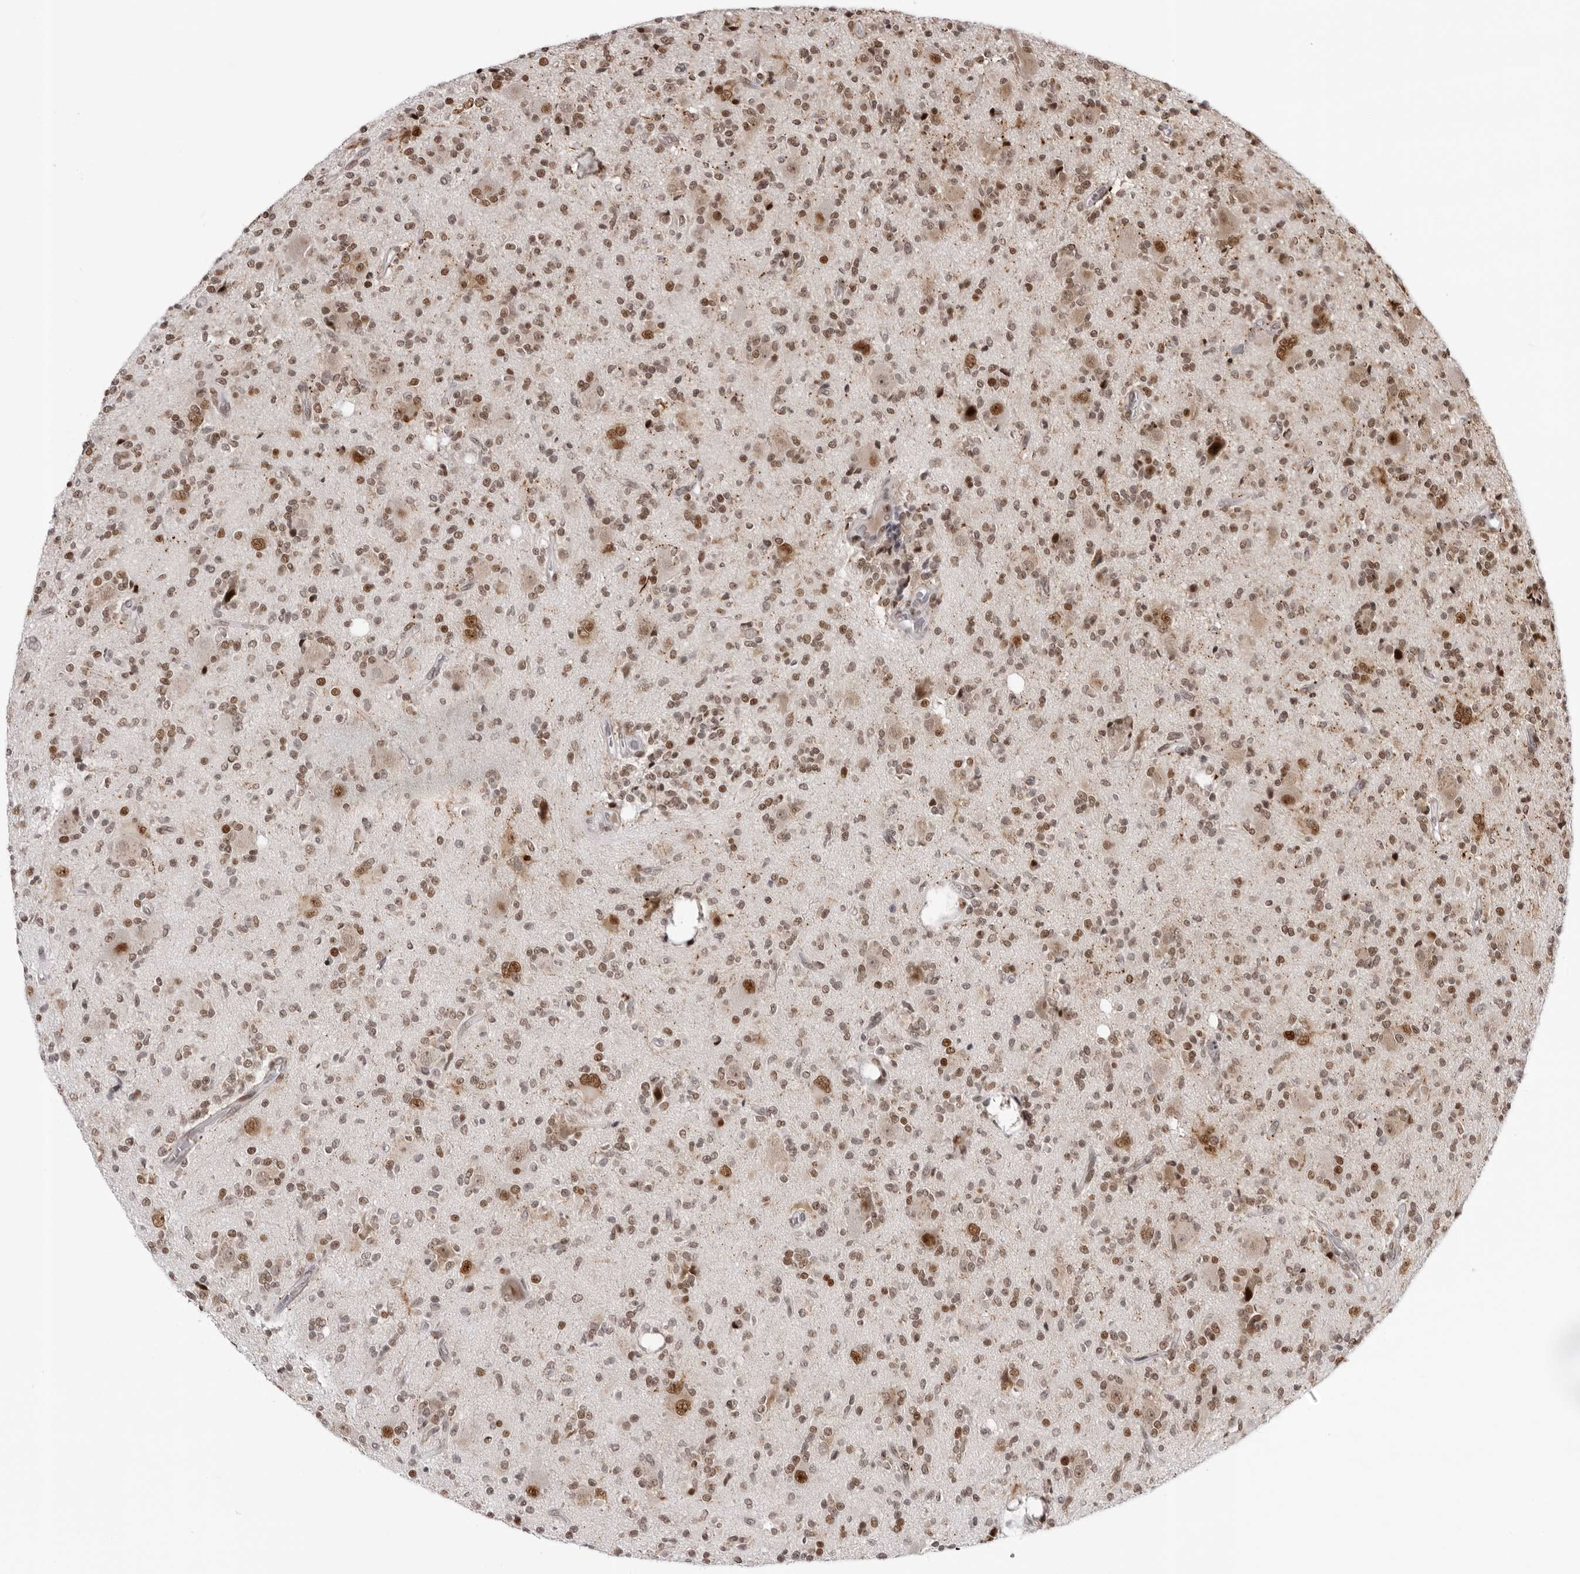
{"staining": {"intensity": "moderate", "quantity": ">75%", "location": "nuclear"}, "tissue": "glioma", "cell_type": "Tumor cells", "image_type": "cancer", "snomed": [{"axis": "morphology", "description": "Glioma, malignant, High grade"}, {"axis": "topography", "description": "Brain"}], "caption": "High-magnification brightfield microscopy of high-grade glioma (malignant) stained with DAB (brown) and counterstained with hematoxylin (blue). tumor cells exhibit moderate nuclear positivity is seen in approximately>75% of cells. (Stains: DAB (3,3'-diaminobenzidine) in brown, nuclei in blue, Microscopy: brightfield microscopy at high magnification).", "gene": "HEXIM2", "patient": {"sex": "male", "age": 34}}